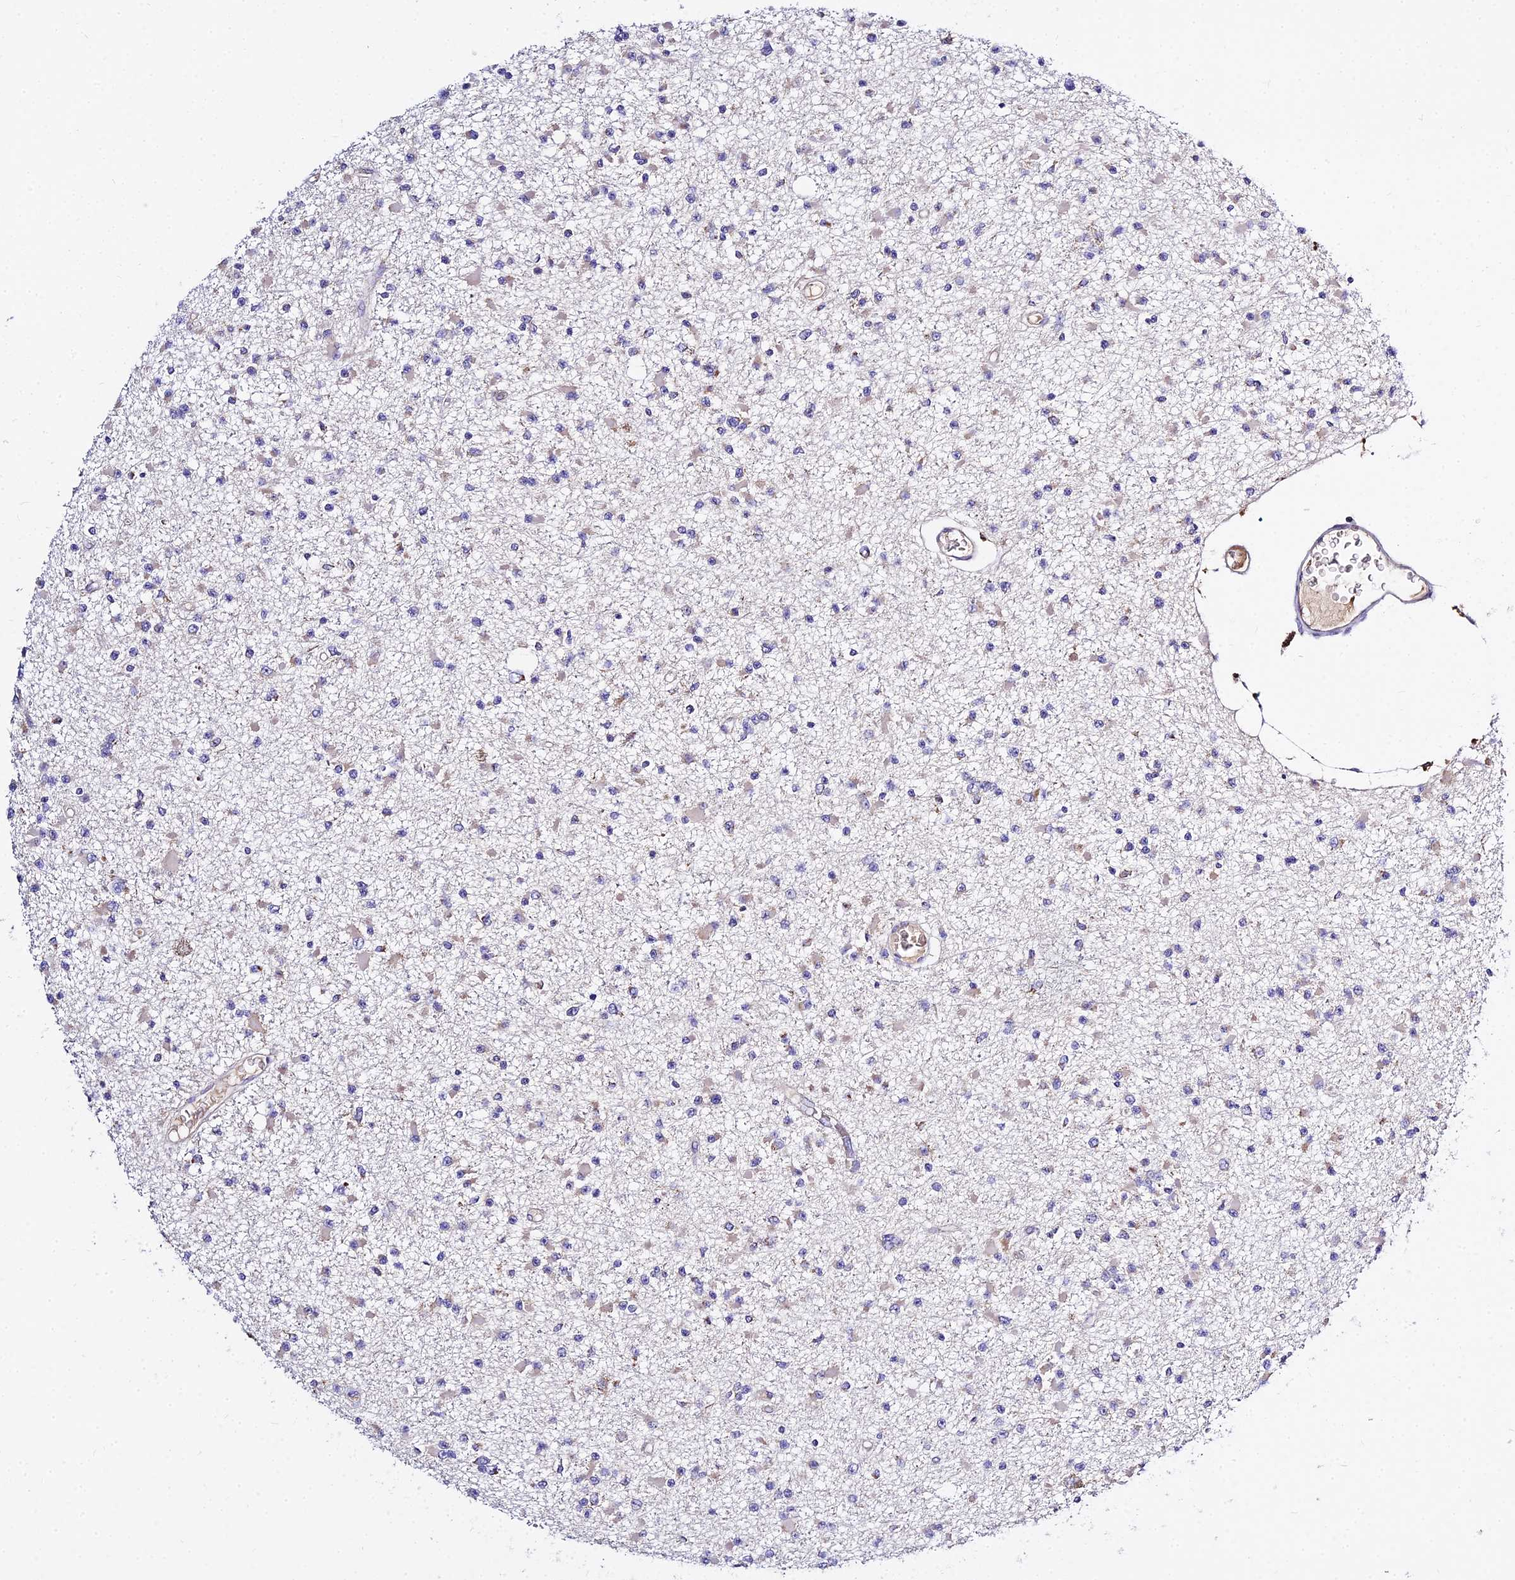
{"staining": {"intensity": "negative", "quantity": "none", "location": "none"}, "tissue": "glioma", "cell_type": "Tumor cells", "image_type": "cancer", "snomed": [{"axis": "morphology", "description": "Glioma, malignant, Low grade"}, {"axis": "topography", "description": "Brain"}], "caption": "This is an IHC image of malignant glioma (low-grade). There is no staining in tumor cells.", "gene": "TYW5", "patient": {"sex": "female", "age": 22}}